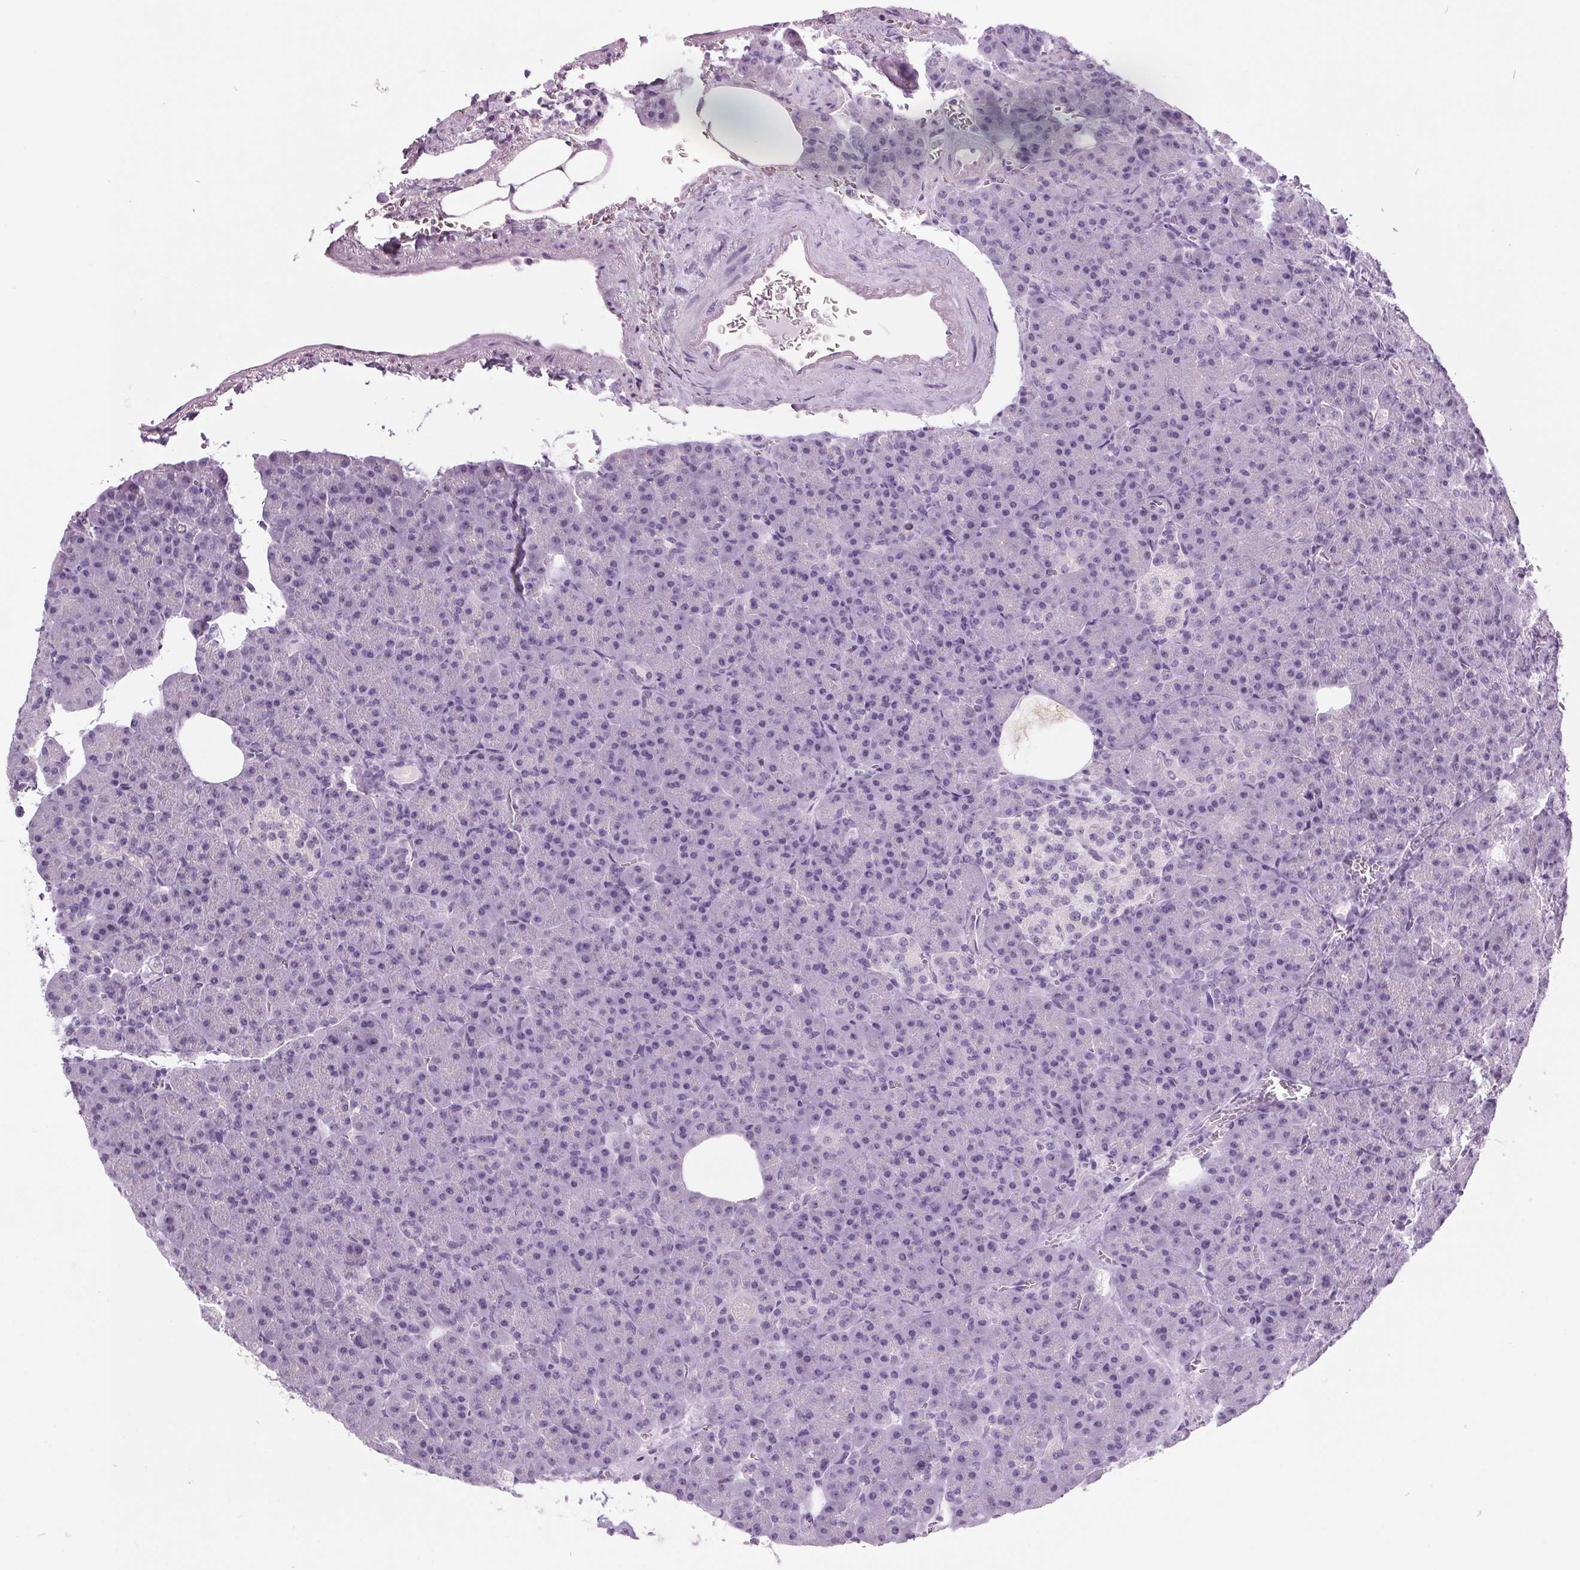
{"staining": {"intensity": "negative", "quantity": "none", "location": "none"}, "tissue": "pancreas", "cell_type": "Exocrine glandular cells", "image_type": "normal", "snomed": [{"axis": "morphology", "description": "Normal tissue, NOS"}, {"axis": "topography", "description": "Pancreas"}], "caption": "This is an IHC photomicrograph of normal pancreas. There is no staining in exocrine glandular cells.", "gene": "ODAD2", "patient": {"sex": "female", "age": 74}}